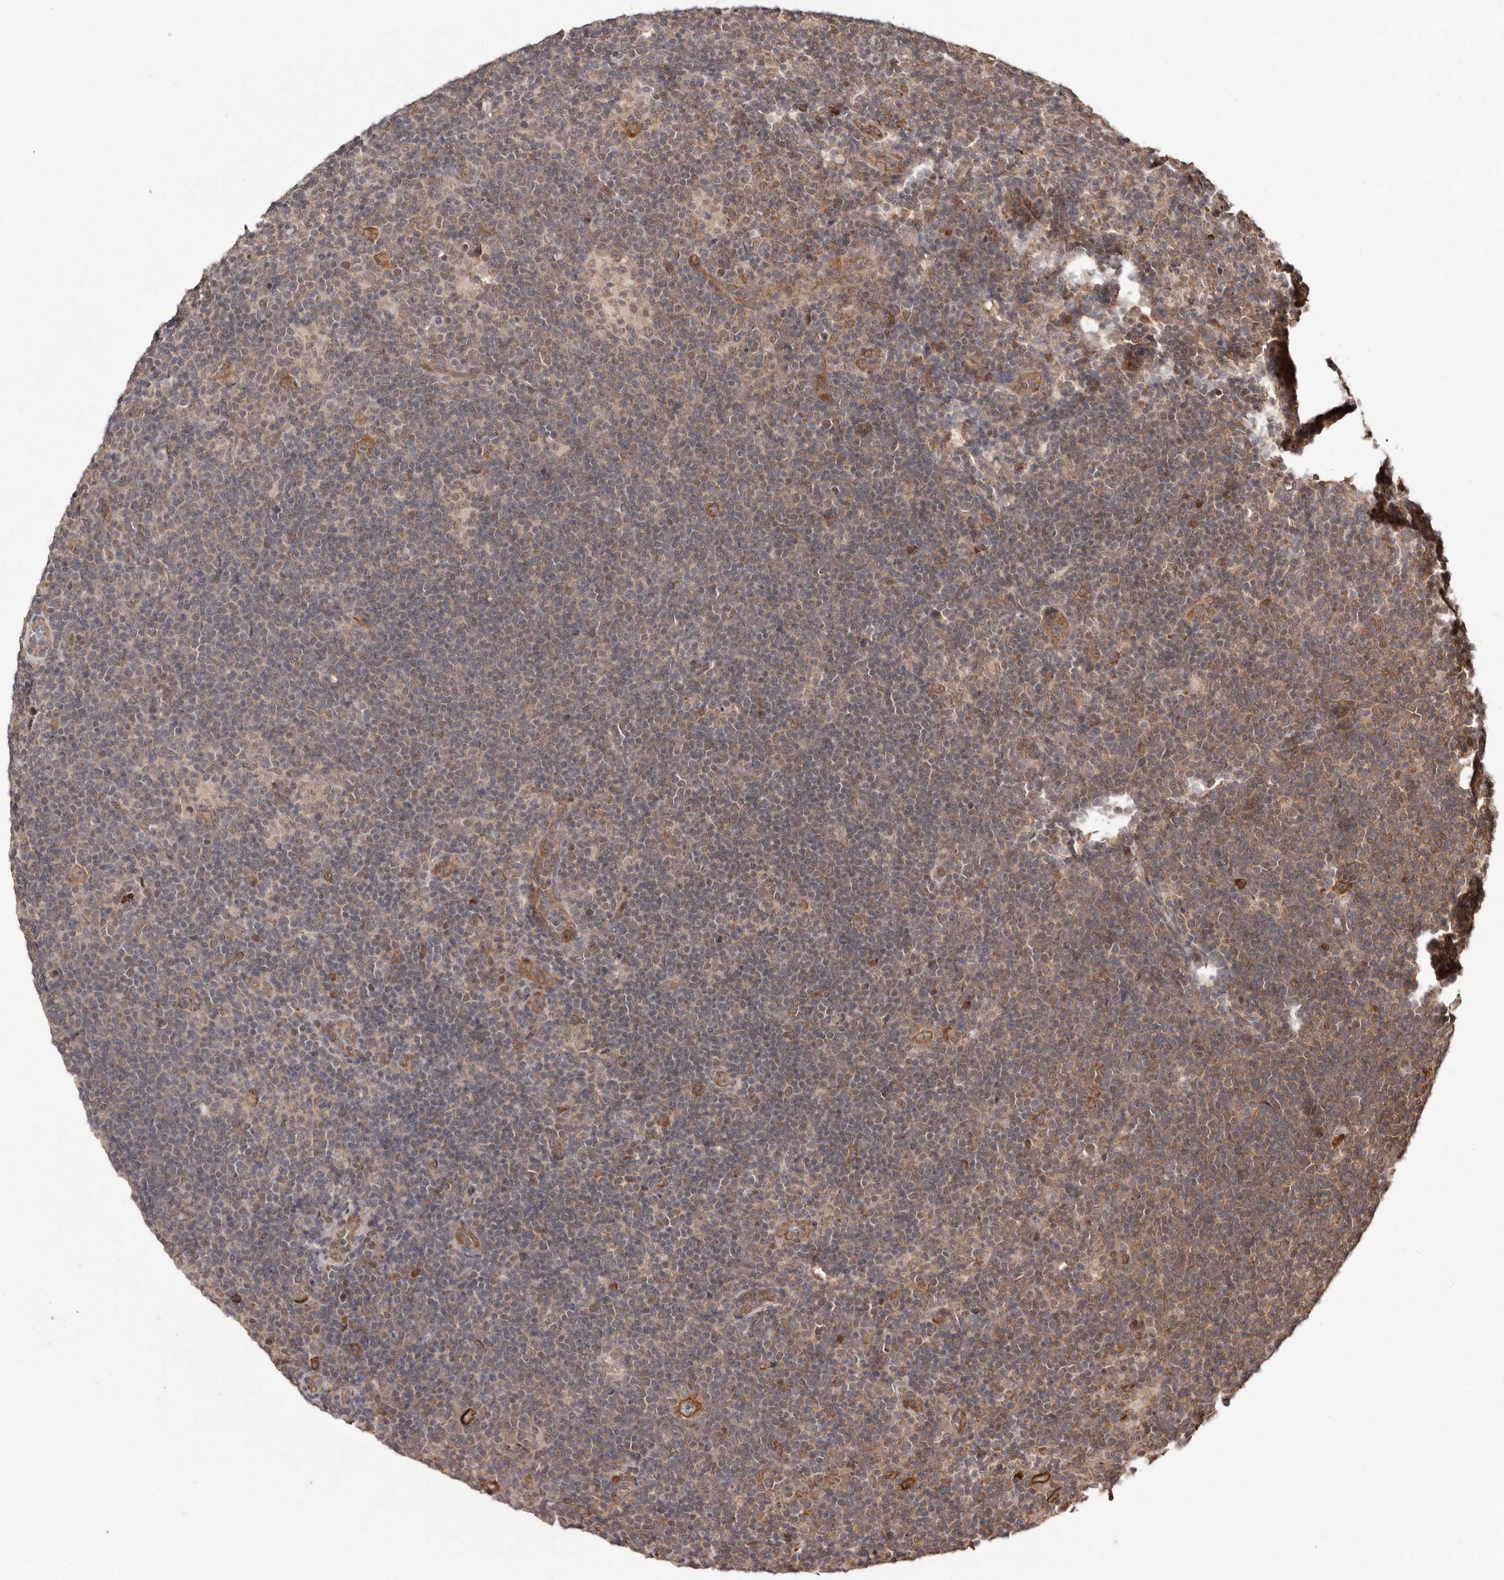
{"staining": {"intensity": "moderate", "quantity": ">75%", "location": "cytoplasmic/membranous"}, "tissue": "lymphoma", "cell_type": "Tumor cells", "image_type": "cancer", "snomed": [{"axis": "morphology", "description": "Hodgkin's disease, NOS"}, {"axis": "topography", "description": "Lymph node"}], "caption": "Hodgkin's disease stained with immunohistochemistry demonstrates moderate cytoplasmic/membranous positivity in about >75% of tumor cells.", "gene": "LRGUK", "patient": {"sex": "female", "age": 57}}